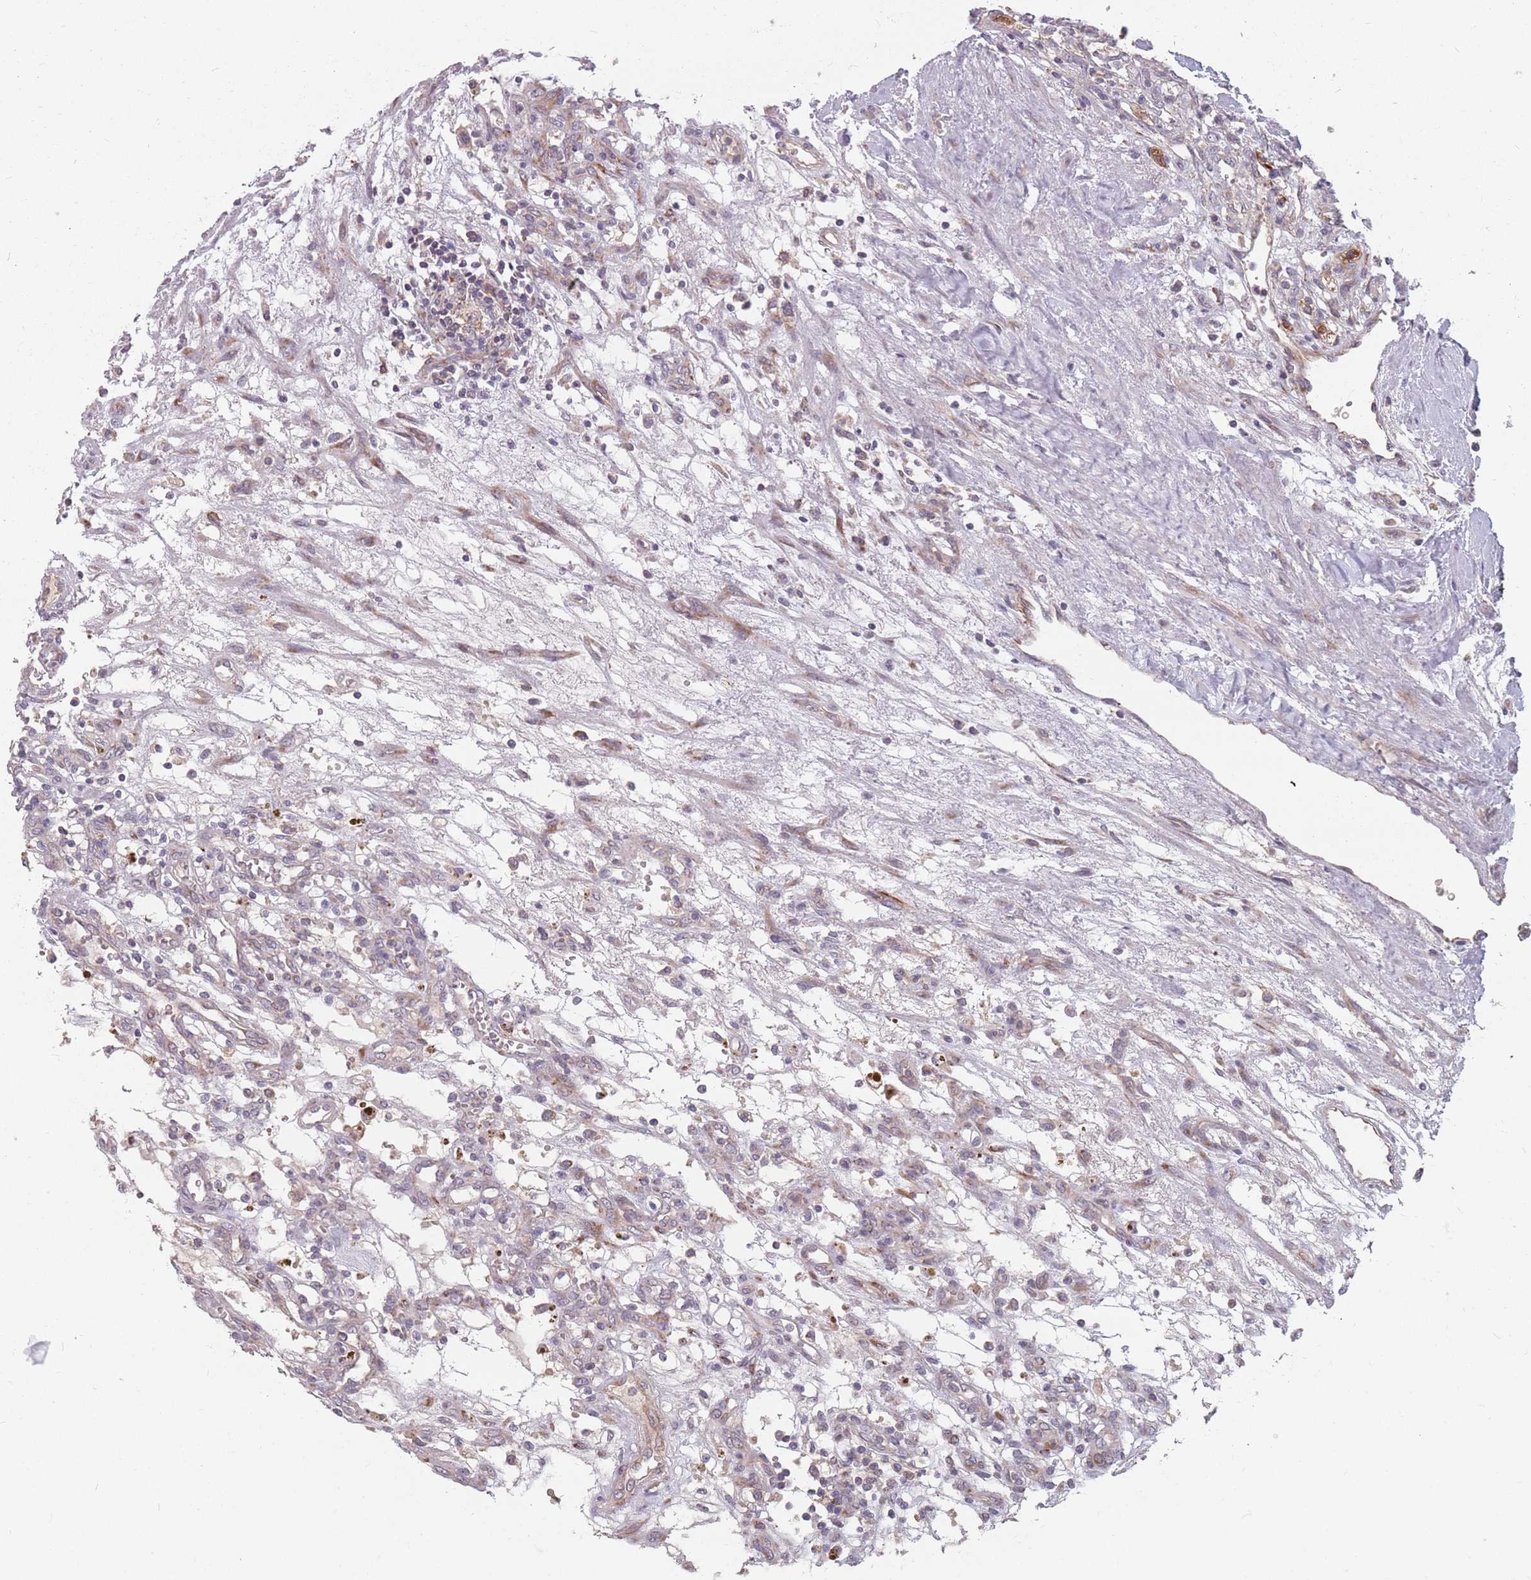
{"staining": {"intensity": "negative", "quantity": "none", "location": "none"}, "tissue": "renal cancer", "cell_type": "Tumor cells", "image_type": "cancer", "snomed": [{"axis": "morphology", "description": "Adenocarcinoma, NOS"}, {"axis": "topography", "description": "Kidney"}], "caption": "The photomicrograph exhibits no staining of tumor cells in renal cancer. (Stains: DAB immunohistochemistry with hematoxylin counter stain, Microscopy: brightfield microscopy at high magnification).", "gene": "ADAL", "patient": {"sex": "female", "age": 57}}